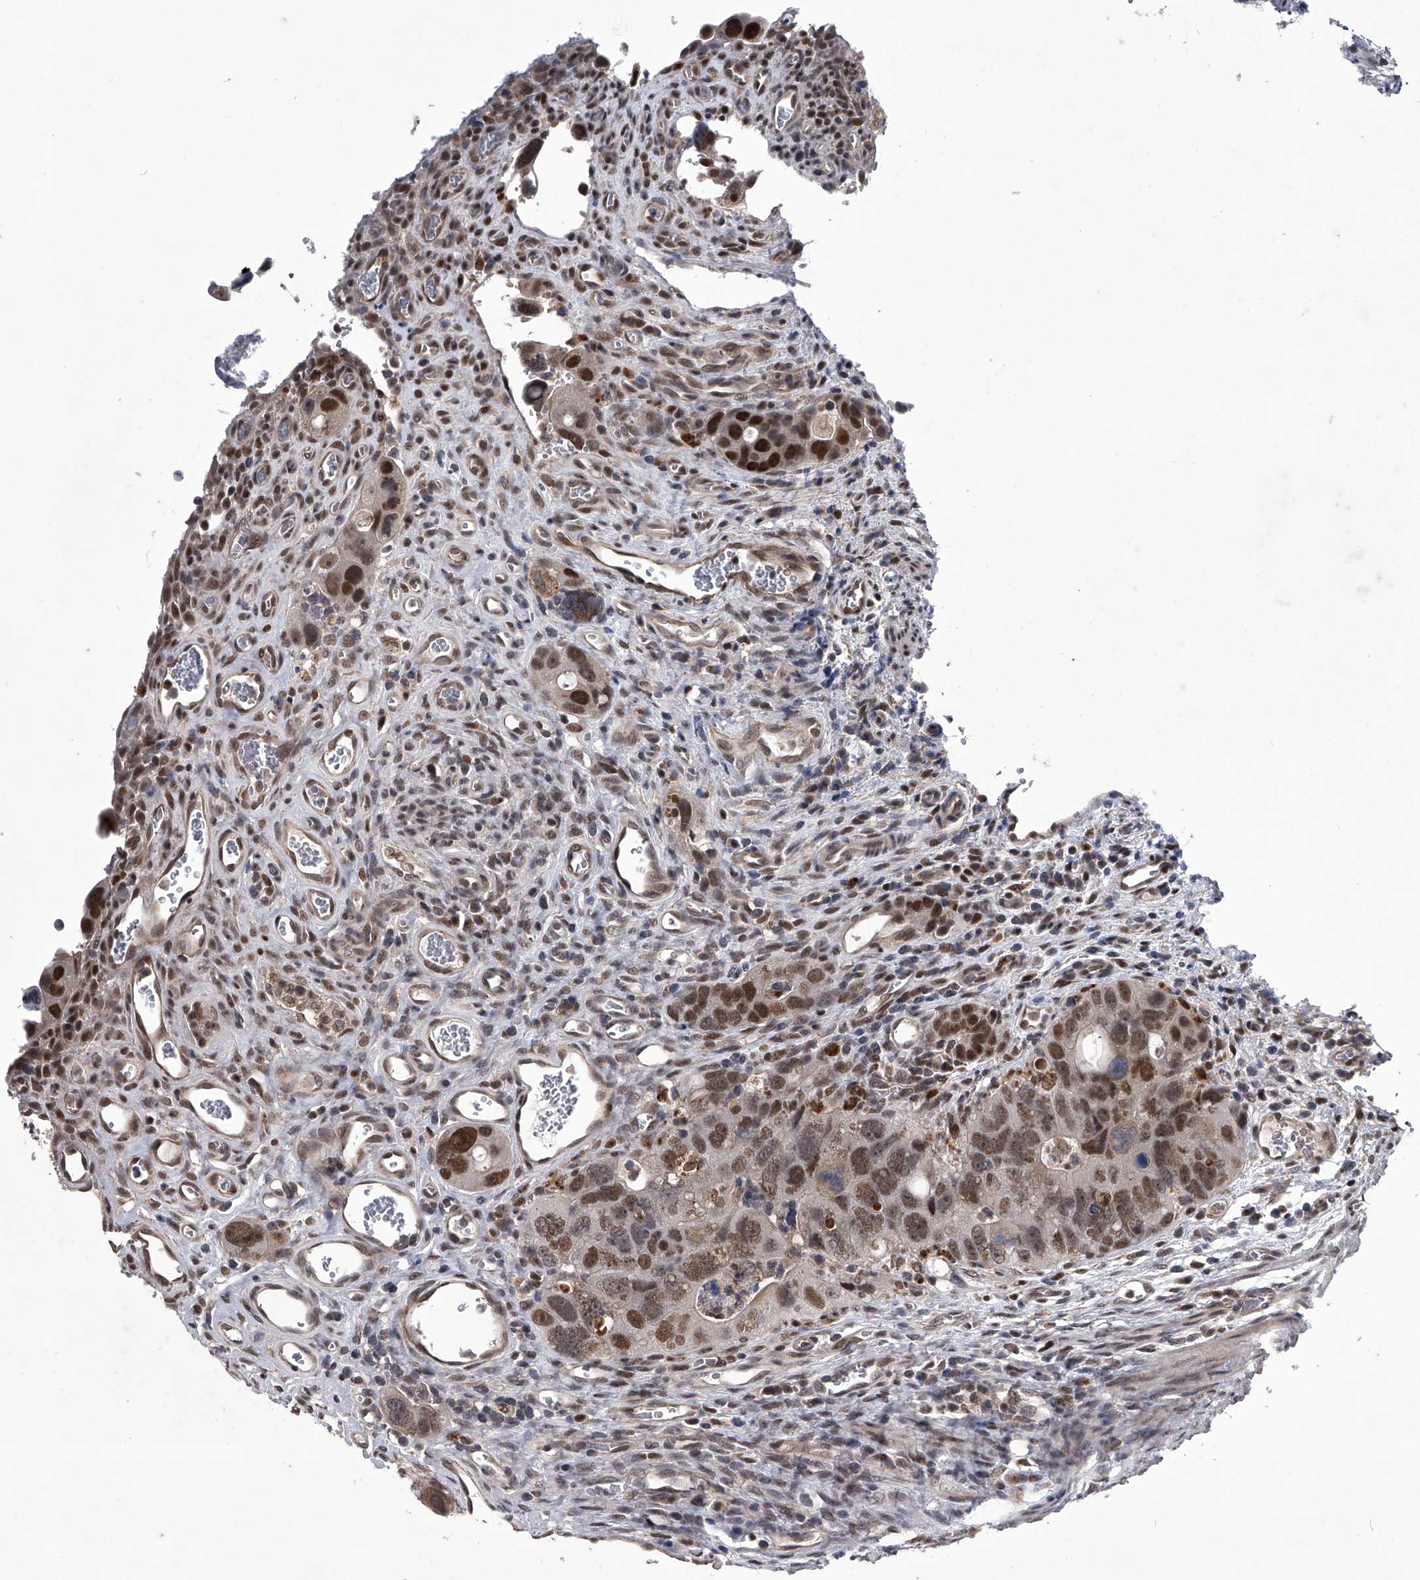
{"staining": {"intensity": "strong", "quantity": ">75%", "location": "nuclear"}, "tissue": "colorectal cancer", "cell_type": "Tumor cells", "image_type": "cancer", "snomed": [{"axis": "morphology", "description": "Adenocarcinoma, NOS"}, {"axis": "topography", "description": "Rectum"}], "caption": "Brown immunohistochemical staining in adenocarcinoma (colorectal) exhibits strong nuclear positivity in about >75% of tumor cells. The protein is stained brown, and the nuclei are stained in blue (DAB IHC with brightfield microscopy, high magnification).", "gene": "CMTR1", "patient": {"sex": "male", "age": 59}}